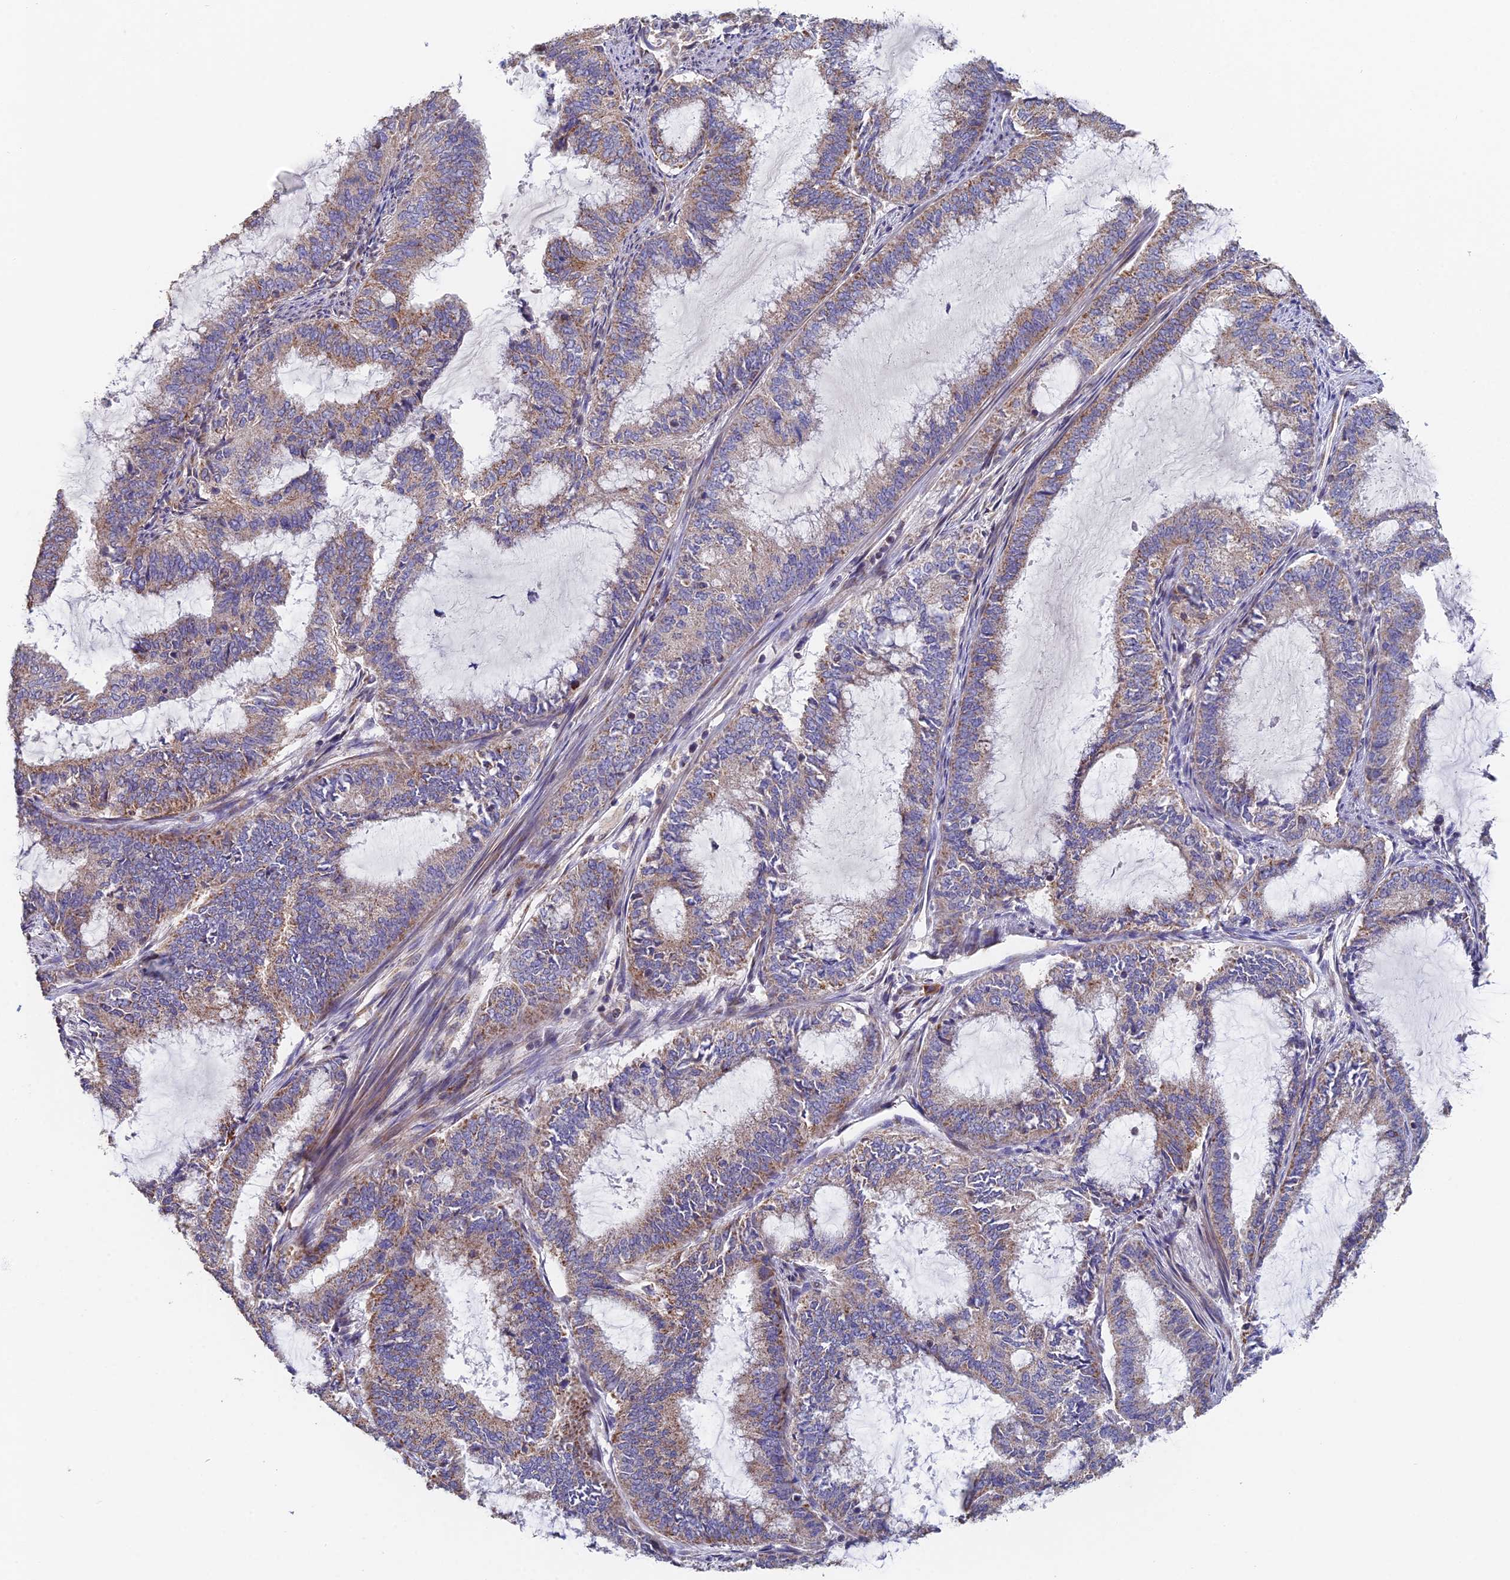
{"staining": {"intensity": "moderate", "quantity": "<25%", "location": "cytoplasmic/membranous"}, "tissue": "endometrial cancer", "cell_type": "Tumor cells", "image_type": "cancer", "snomed": [{"axis": "morphology", "description": "Adenocarcinoma, NOS"}, {"axis": "topography", "description": "Endometrium"}], "caption": "A histopathology image of human endometrial cancer (adenocarcinoma) stained for a protein shows moderate cytoplasmic/membranous brown staining in tumor cells. (DAB = brown stain, brightfield microscopy at high magnification).", "gene": "ECSIT", "patient": {"sex": "female", "age": 51}}